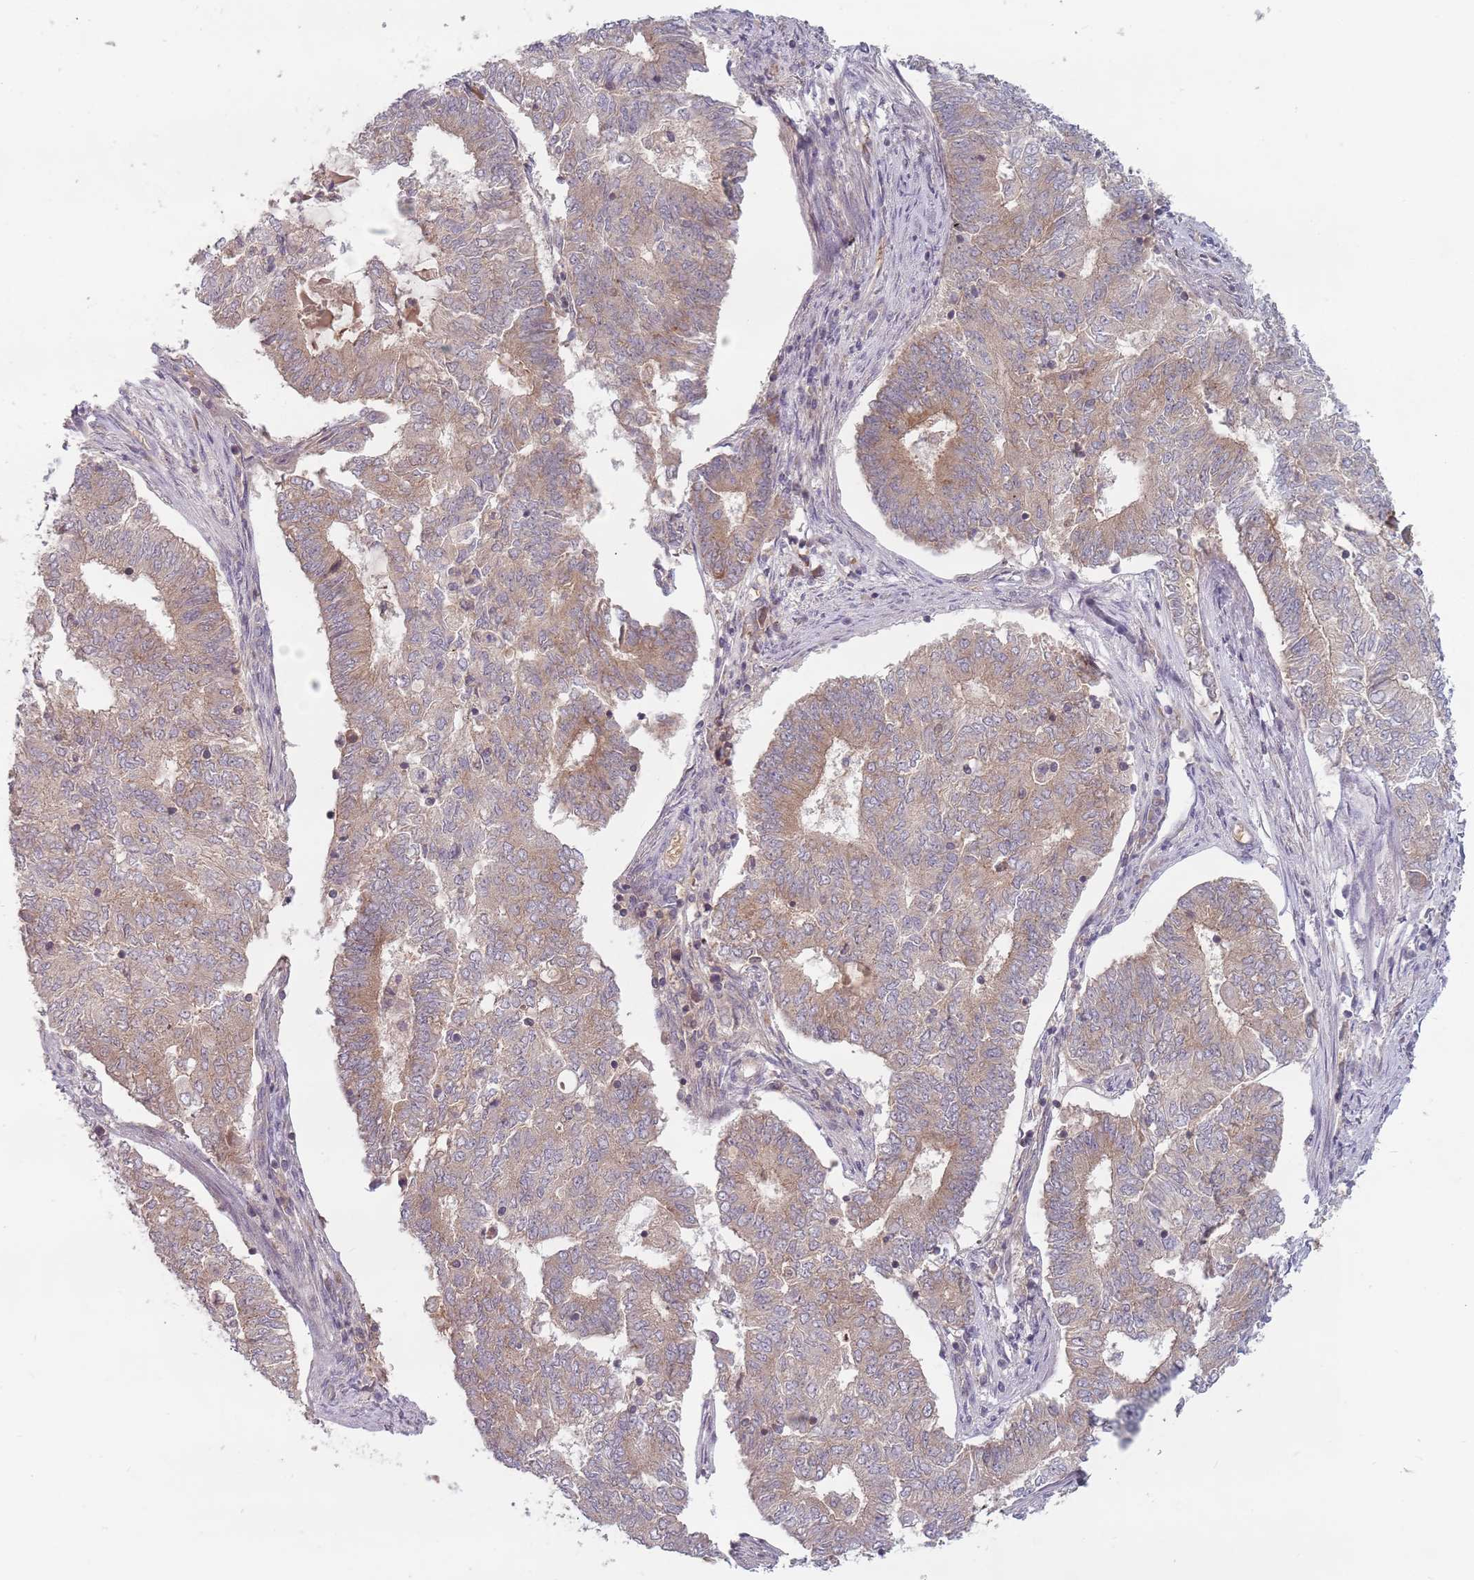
{"staining": {"intensity": "weak", "quantity": "25%-75%", "location": "cytoplasmic/membranous"}, "tissue": "endometrial cancer", "cell_type": "Tumor cells", "image_type": "cancer", "snomed": [{"axis": "morphology", "description": "Adenocarcinoma, NOS"}, {"axis": "topography", "description": "Endometrium"}], "caption": "Human endometrial cancer (adenocarcinoma) stained with a protein marker exhibits weak staining in tumor cells.", "gene": "ASB13", "patient": {"sex": "female", "age": 62}}